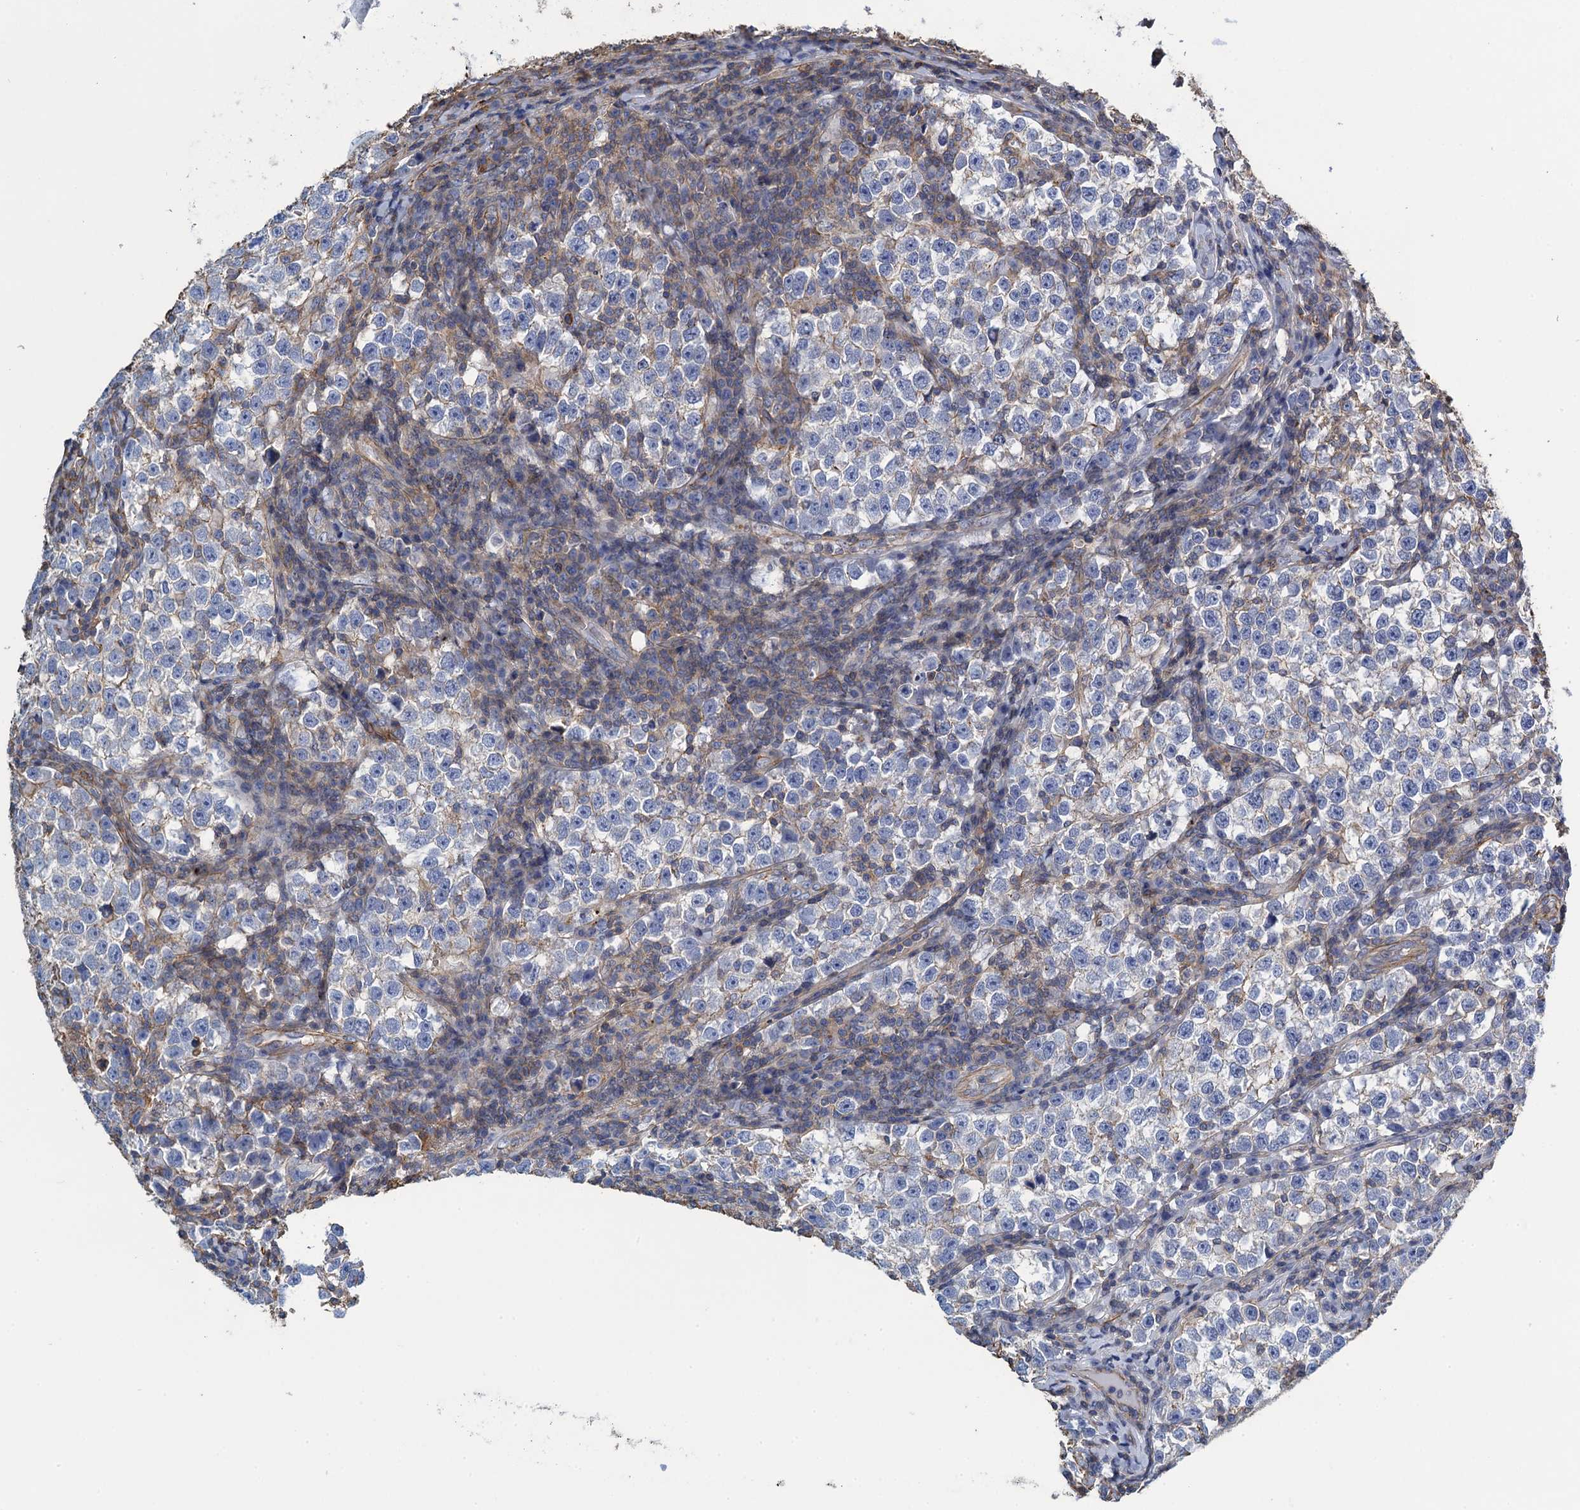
{"staining": {"intensity": "negative", "quantity": "none", "location": "none"}, "tissue": "testis cancer", "cell_type": "Tumor cells", "image_type": "cancer", "snomed": [{"axis": "morphology", "description": "Normal tissue, NOS"}, {"axis": "morphology", "description": "Seminoma, NOS"}, {"axis": "topography", "description": "Testis"}], "caption": "Human seminoma (testis) stained for a protein using immunohistochemistry exhibits no positivity in tumor cells.", "gene": "PROSER2", "patient": {"sex": "male", "age": 43}}